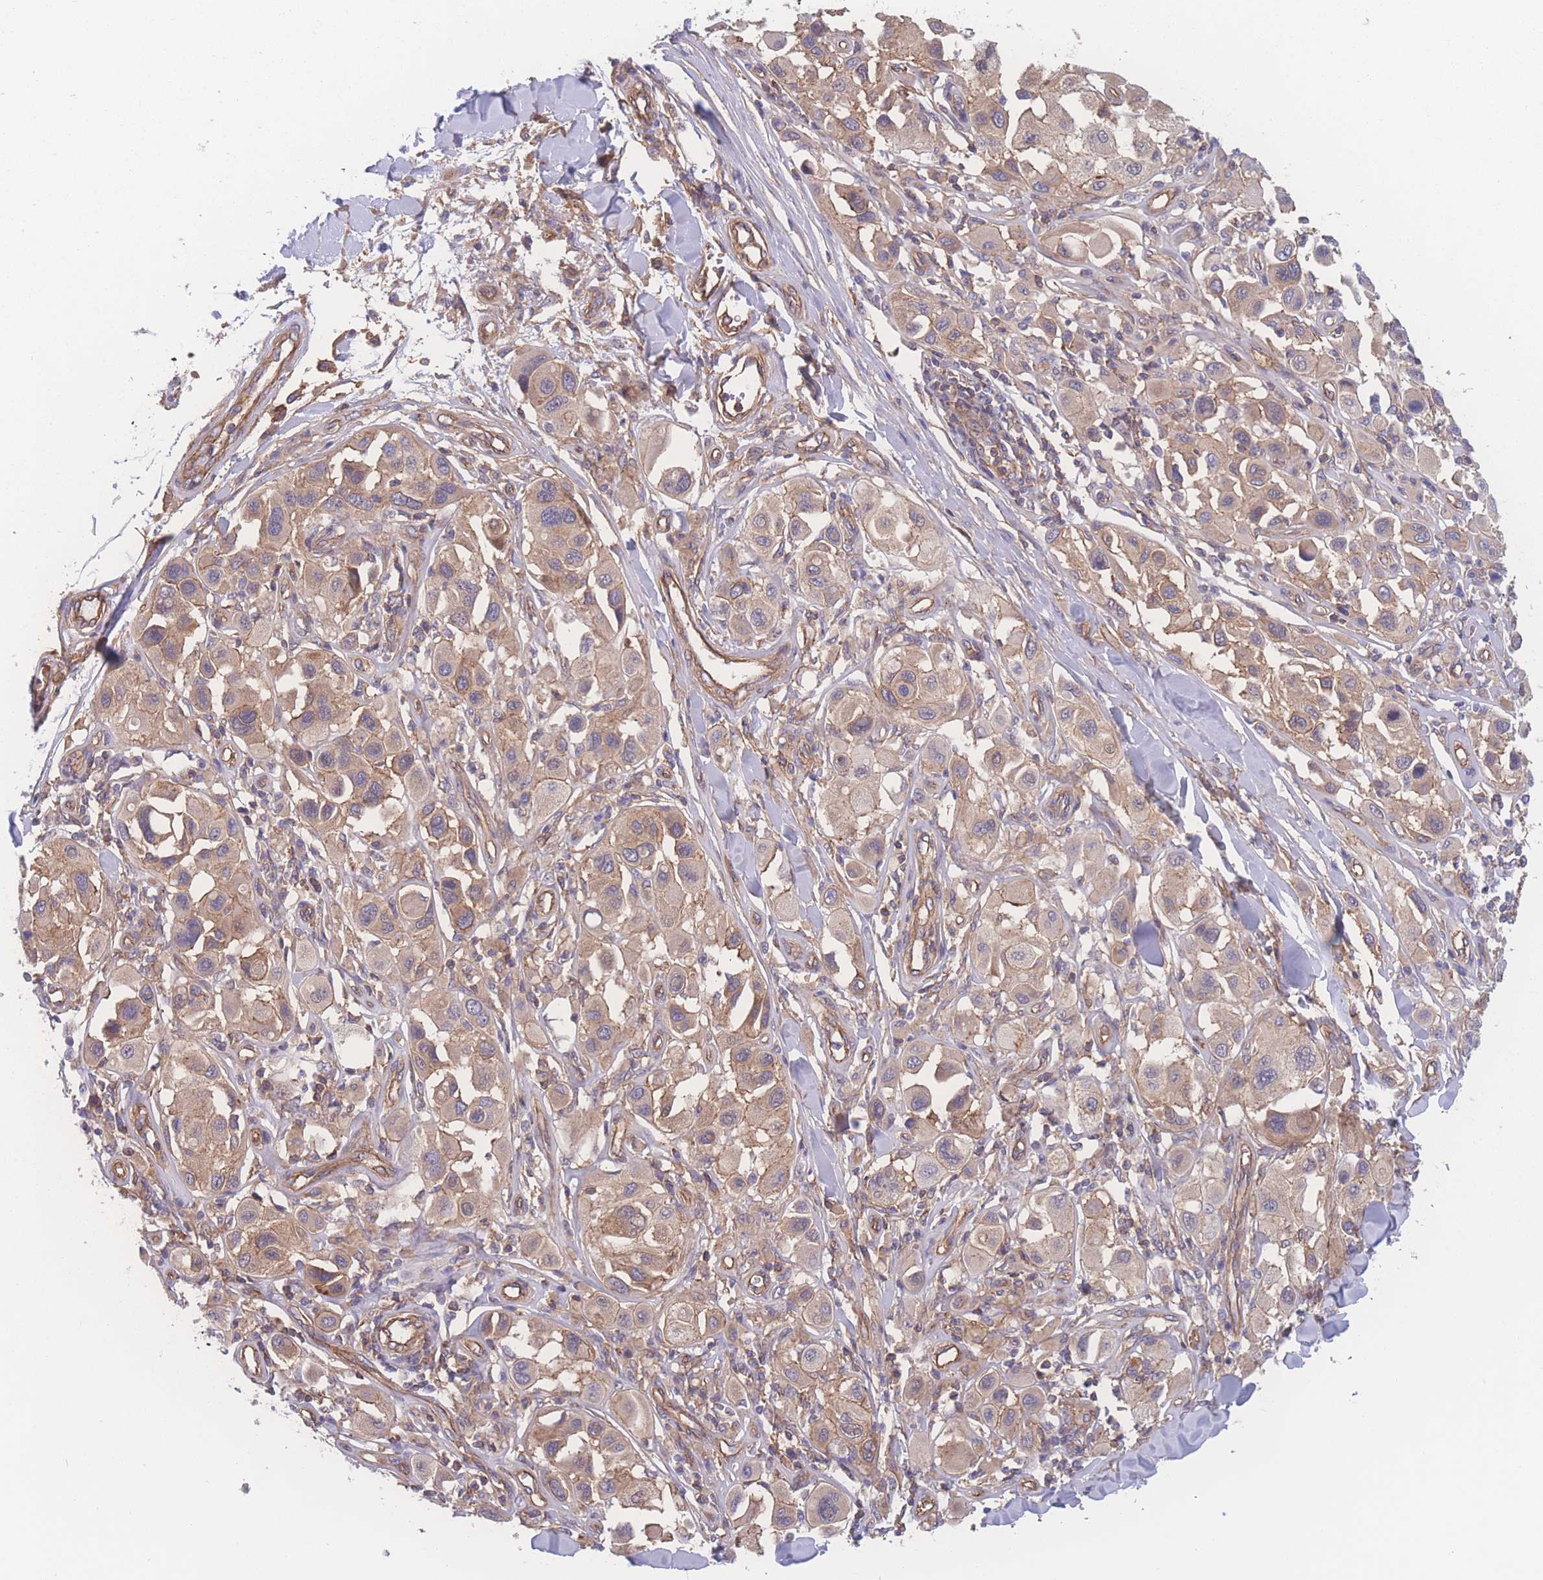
{"staining": {"intensity": "weak", "quantity": ">75%", "location": "cytoplasmic/membranous"}, "tissue": "melanoma", "cell_type": "Tumor cells", "image_type": "cancer", "snomed": [{"axis": "morphology", "description": "Malignant melanoma, Metastatic site"}, {"axis": "topography", "description": "Skin"}], "caption": "Tumor cells demonstrate low levels of weak cytoplasmic/membranous expression in approximately >75% of cells in human melanoma.", "gene": "CFAP97", "patient": {"sex": "male", "age": 41}}